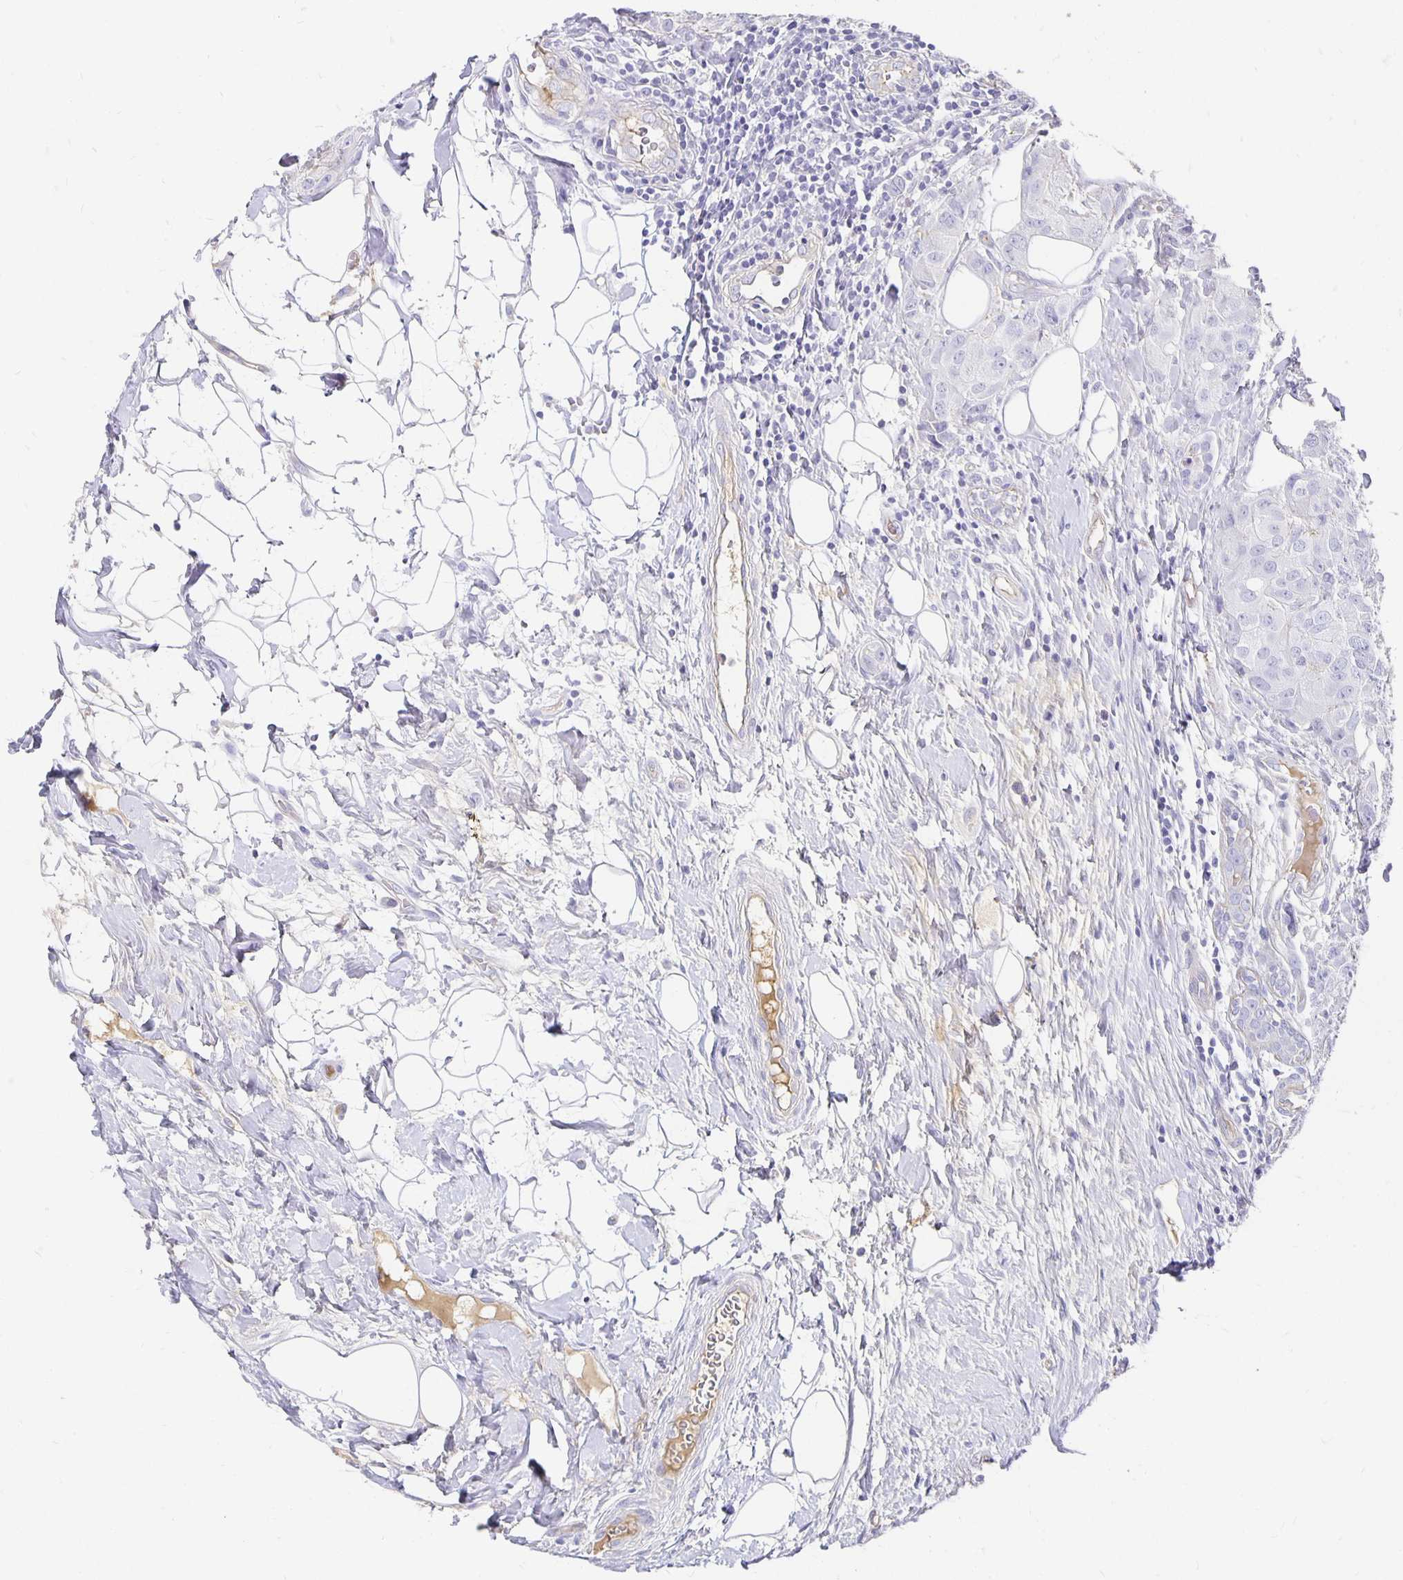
{"staining": {"intensity": "negative", "quantity": "none", "location": "none"}, "tissue": "breast cancer", "cell_type": "Tumor cells", "image_type": "cancer", "snomed": [{"axis": "morphology", "description": "Duct carcinoma"}, {"axis": "topography", "description": "Breast"}], "caption": "Immunohistochemical staining of human breast cancer shows no significant positivity in tumor cells.", "gene": "APOB", "patient": {"sex": "female", "age": 43}}